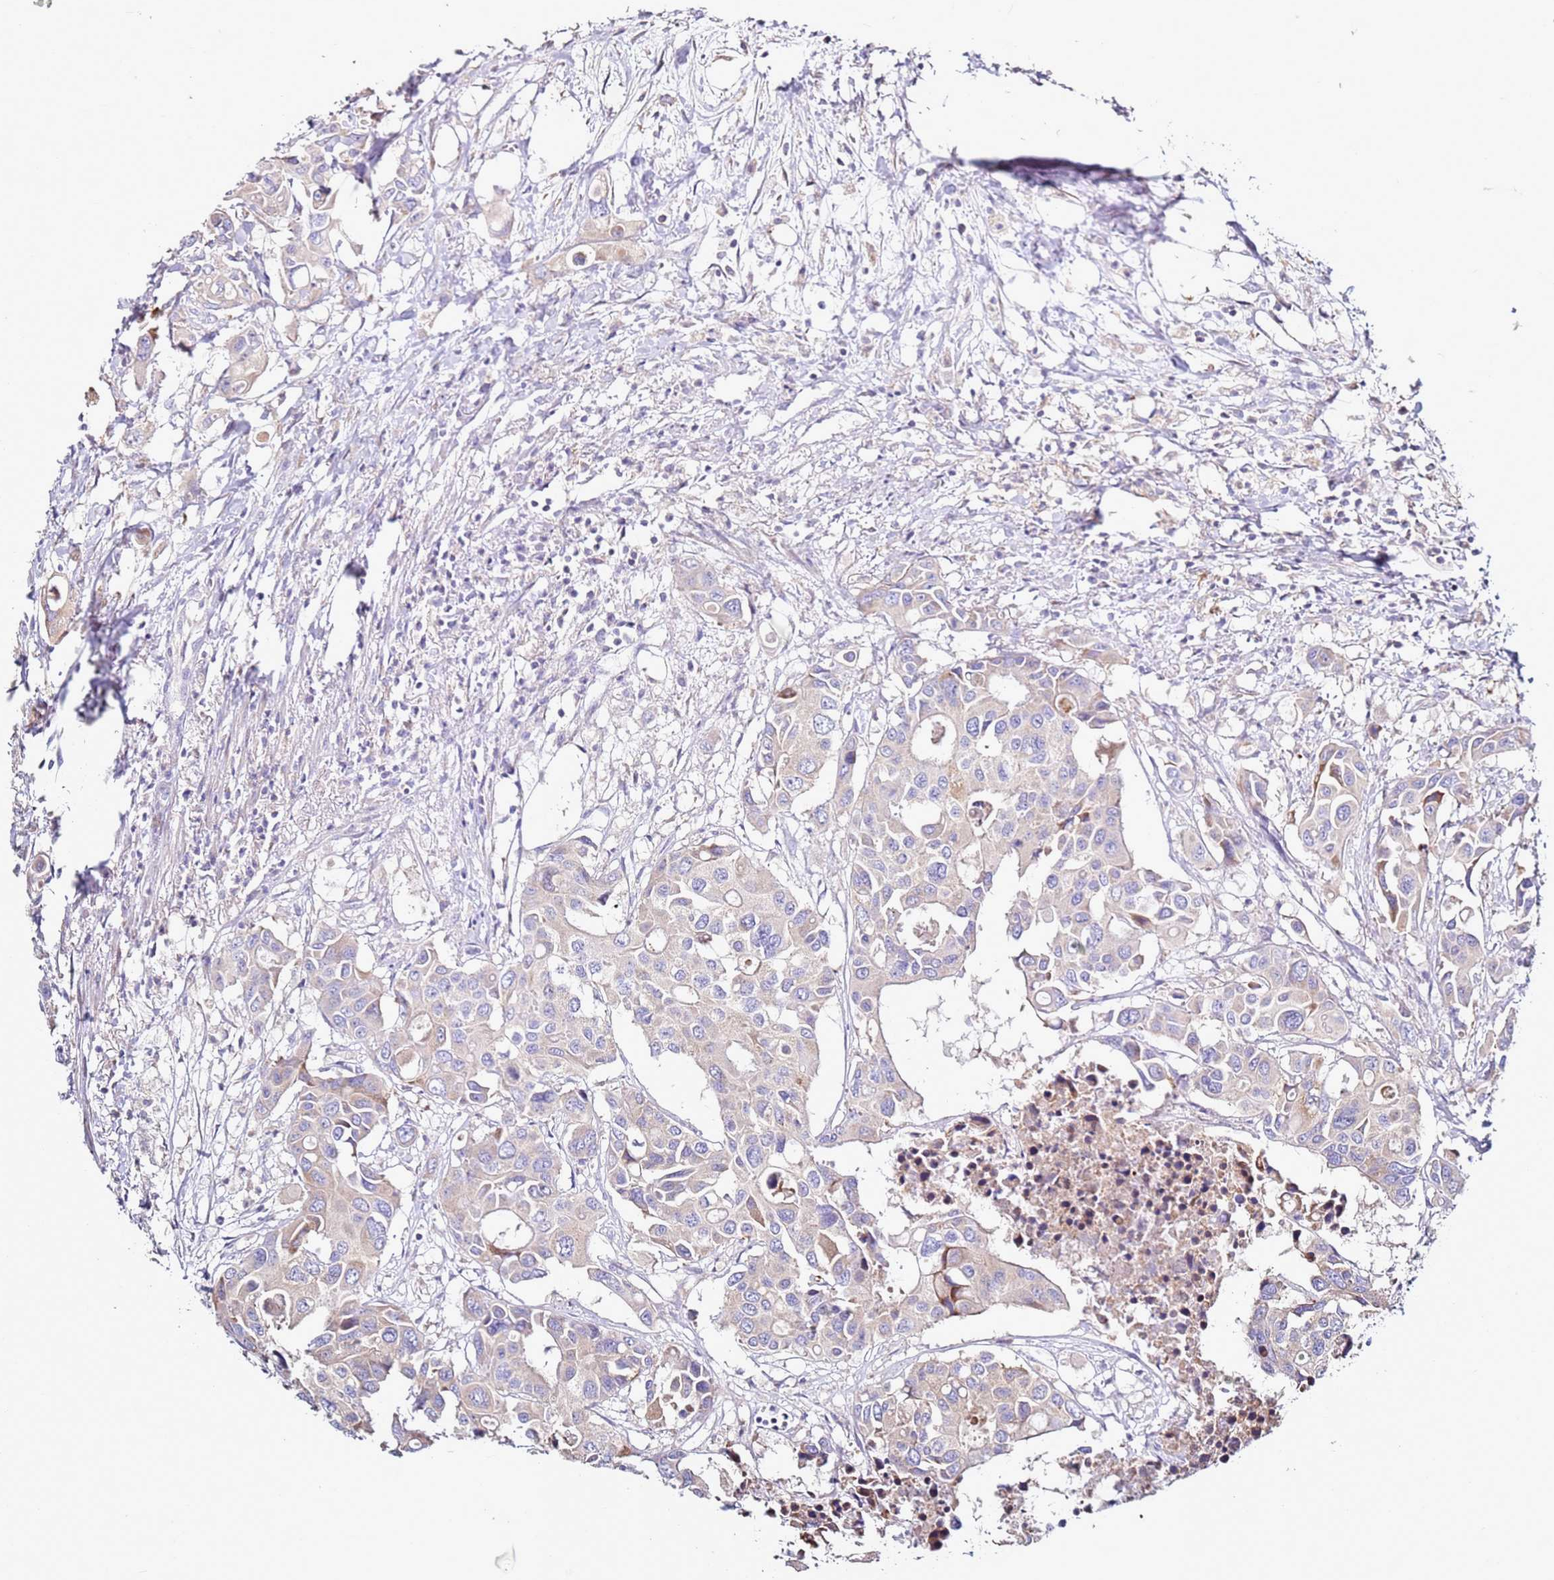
{"staining": {"intensity": "weak", "quantity": "<25%", "location": "cytoplasmic/membranous"}, "tissue": "colorectal cancer", "cell_type": "Tumor cells", "image_type": "cancer", "snomed": [{"axis": "morphology", "description": "Adenocarcinoma, NOS"}, {"axis": "topography", "description": "Colon"}], "caption": "Immunohistochemistry (IHC) micrograph of human colorectal cancer stained for a protein (brown), which displays no expression in tumor cells.", "gene": "CNOT9", "patient": {"sex": "male", "age": 77}}